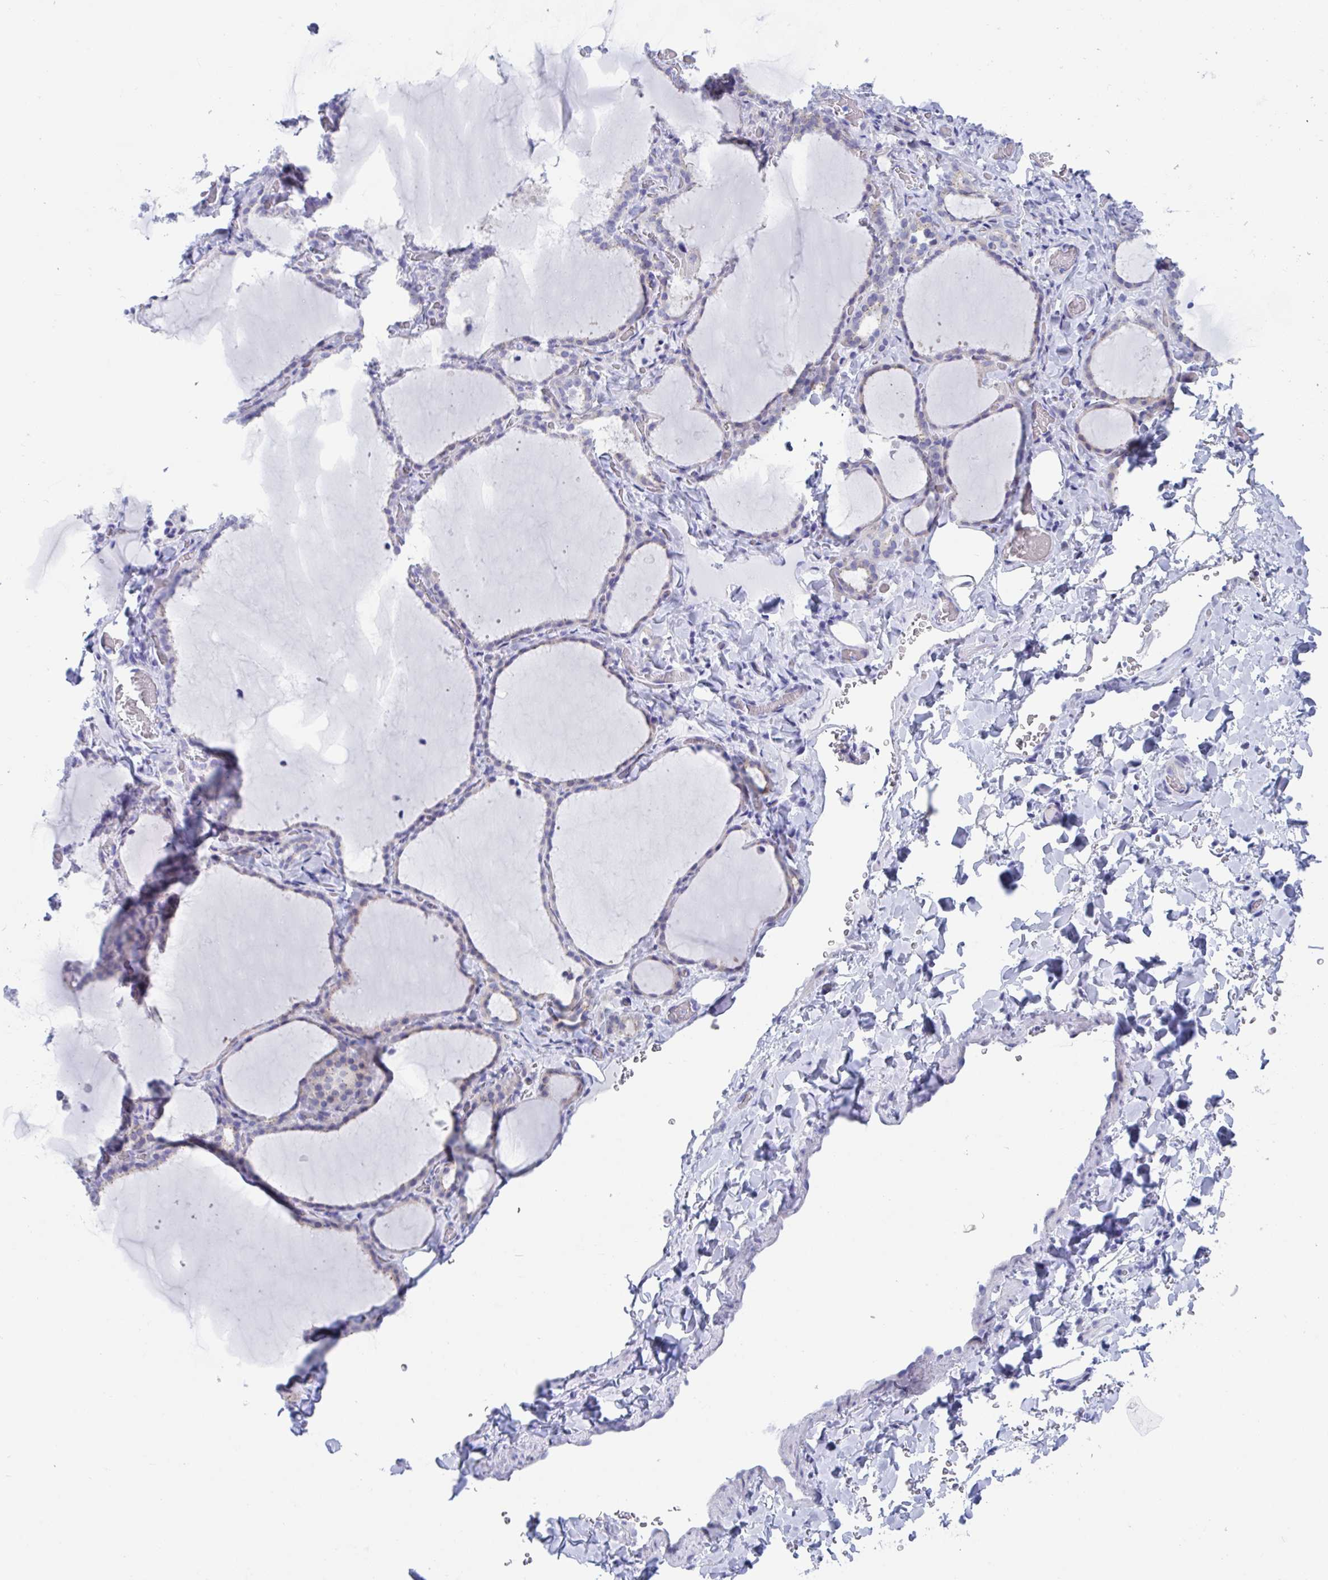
{"staining": {"intensity": "weak", "quantity": "<25%", "location": "cytoplasmic/membranous"}, "tissue": "thyroid gland", "cell_type": "Glandular cells", "image_type": "normal", "snomed": [{"axis": "morphology", "description": "Normal tissue, NOS"}, {"axis": "topography", "description": "Thyroid gland"}], "caption": "High magnification brightfield microscopy of benign thyroid gland stained with DAB (3,3'-diaminobenzidine) (brown) and counterstained with hematoxylin (blue): glandular cells show no significant positivity.", "gene": "TTC30A", "patient": {"sex": "female", "age": 22}}